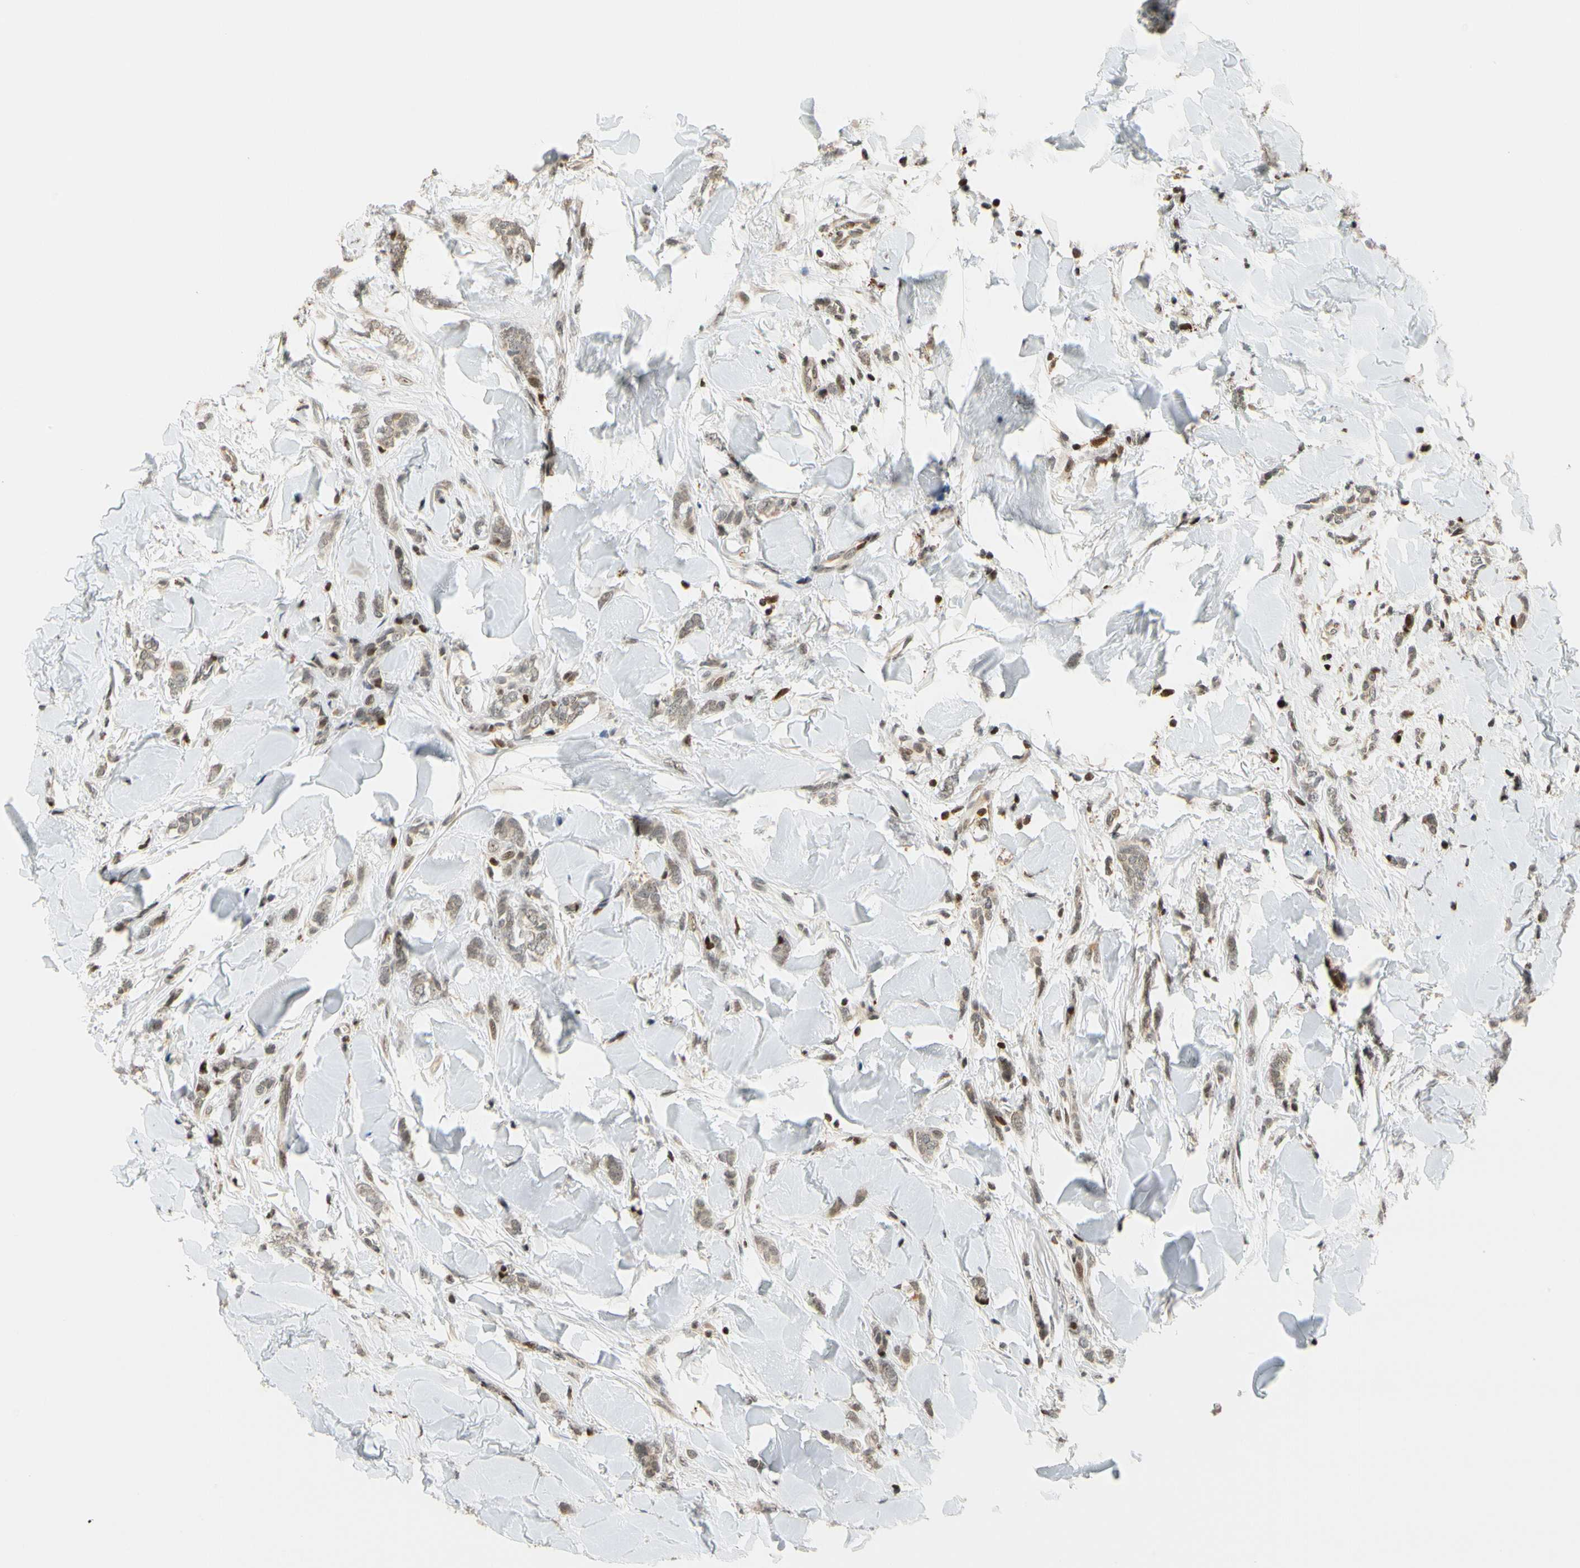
{"staining": {"intensity": "weak", "quantity": ">75%", "location": "cytoplasmic/membranous"}, "tissue": "breast cancer", "cell_type": "Tumor cells", "image_type": "cancer", "snomed": [{"axis": "morphology", "description": "Lobular carcinoma"}, {"axis": "topography", "description": "Skin"}, {"axis": "topography", "description": "Breast"}], "caption": "Tumor cells exhibit low levels of weak cytoplasmic/membranous staining in approximately >75% of cells in breast cancer.", "gene": "CDK7", "patient": {"sex": "female", "age": 46}}